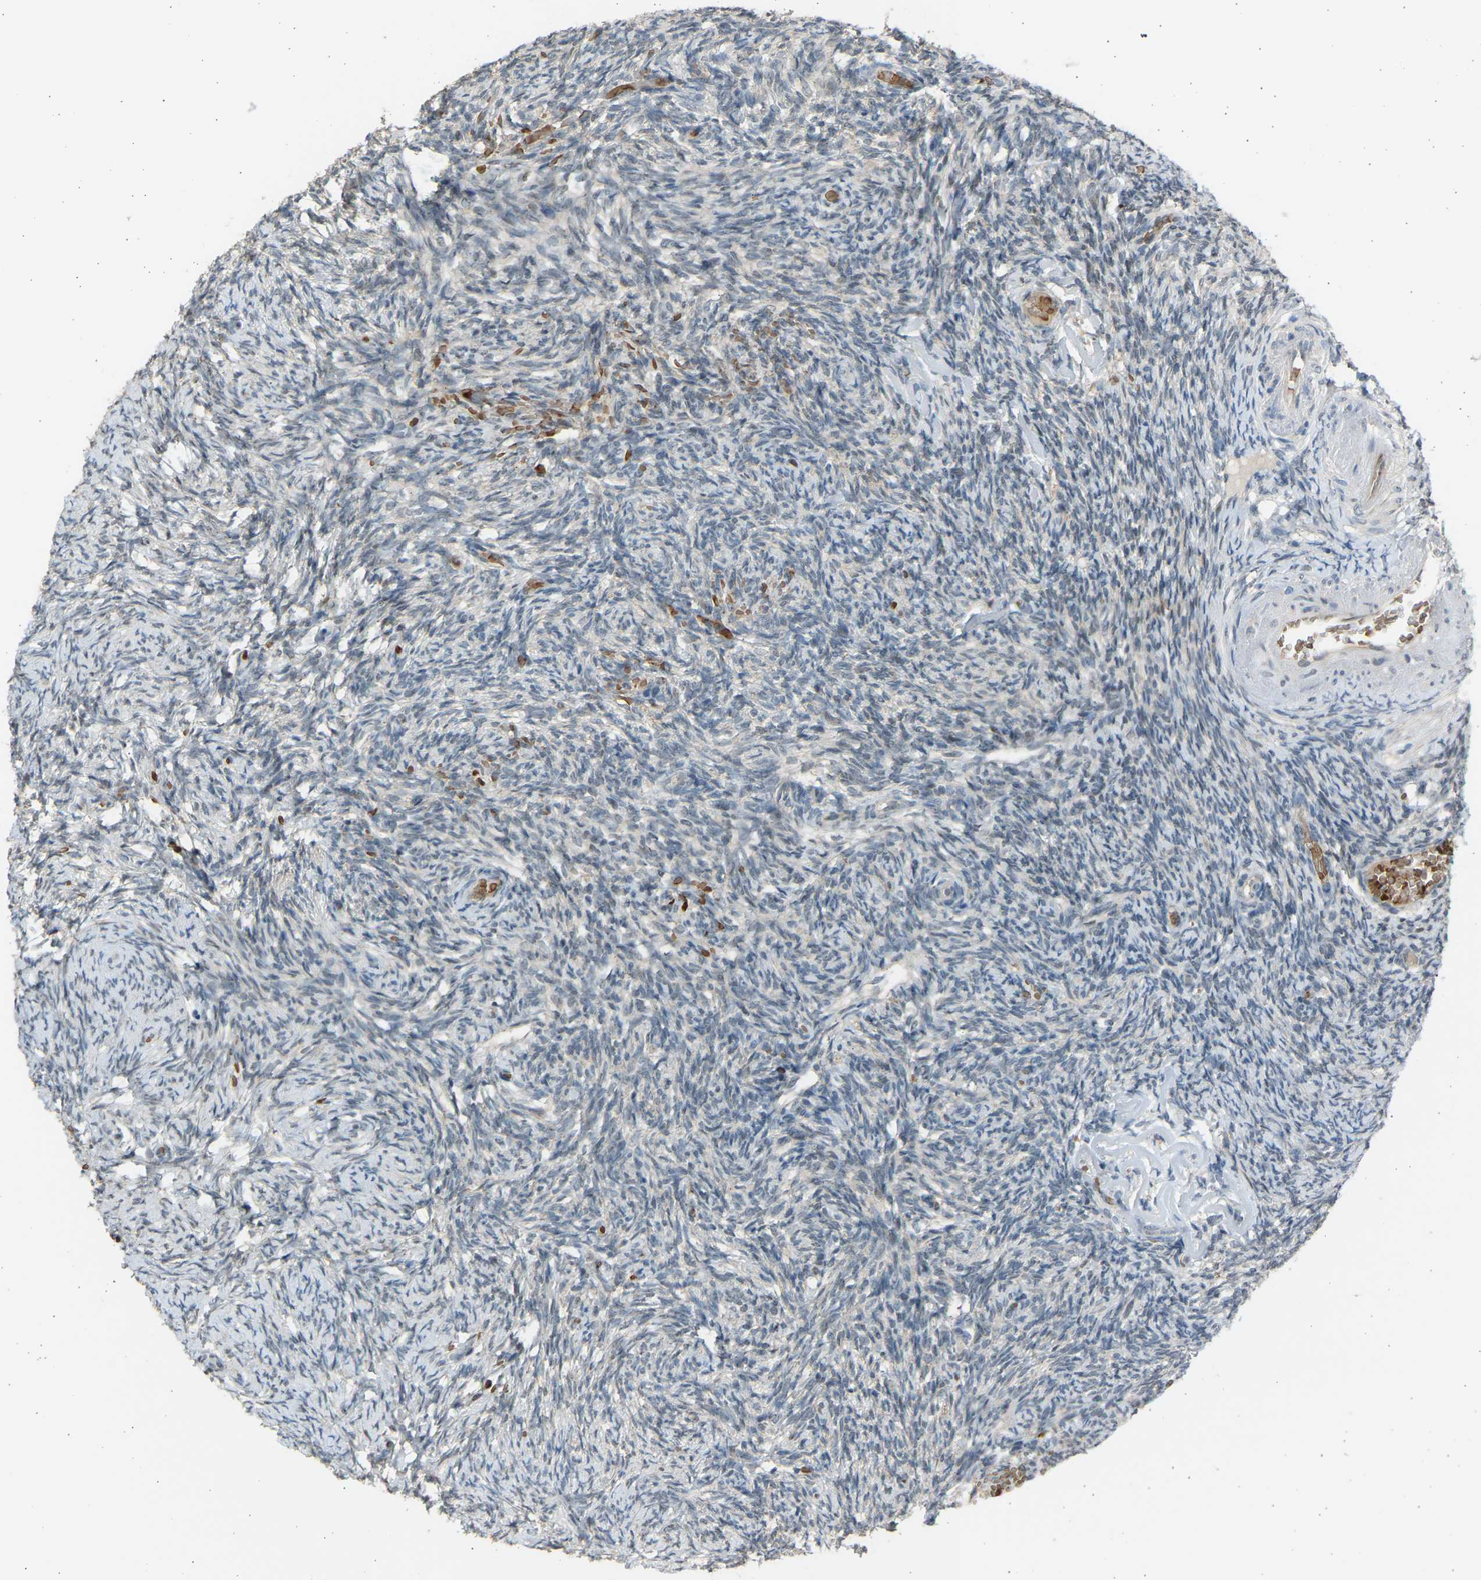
{"staining": {"intensity": "weak", "quantity": "<25%", "location": "nuclear"}, "tissue": "ovary", "cell_type": "Follicle cells", "image_type": "normal", "snomed": [{"axis": "morphology", "description": "Normal tissue, NOS"}, {"axis": "topography", "description": "Ovary"}], "caption": "The immunohistochemistry (IHC) micrograph has no significant expression in follicle cells of ovary. The staining is performed using DAB brown chromogen with nuclei counter-stained in using hematoxylin.", "gene": "BIRC2", "patient": {"sex": "female", "age": 60}}